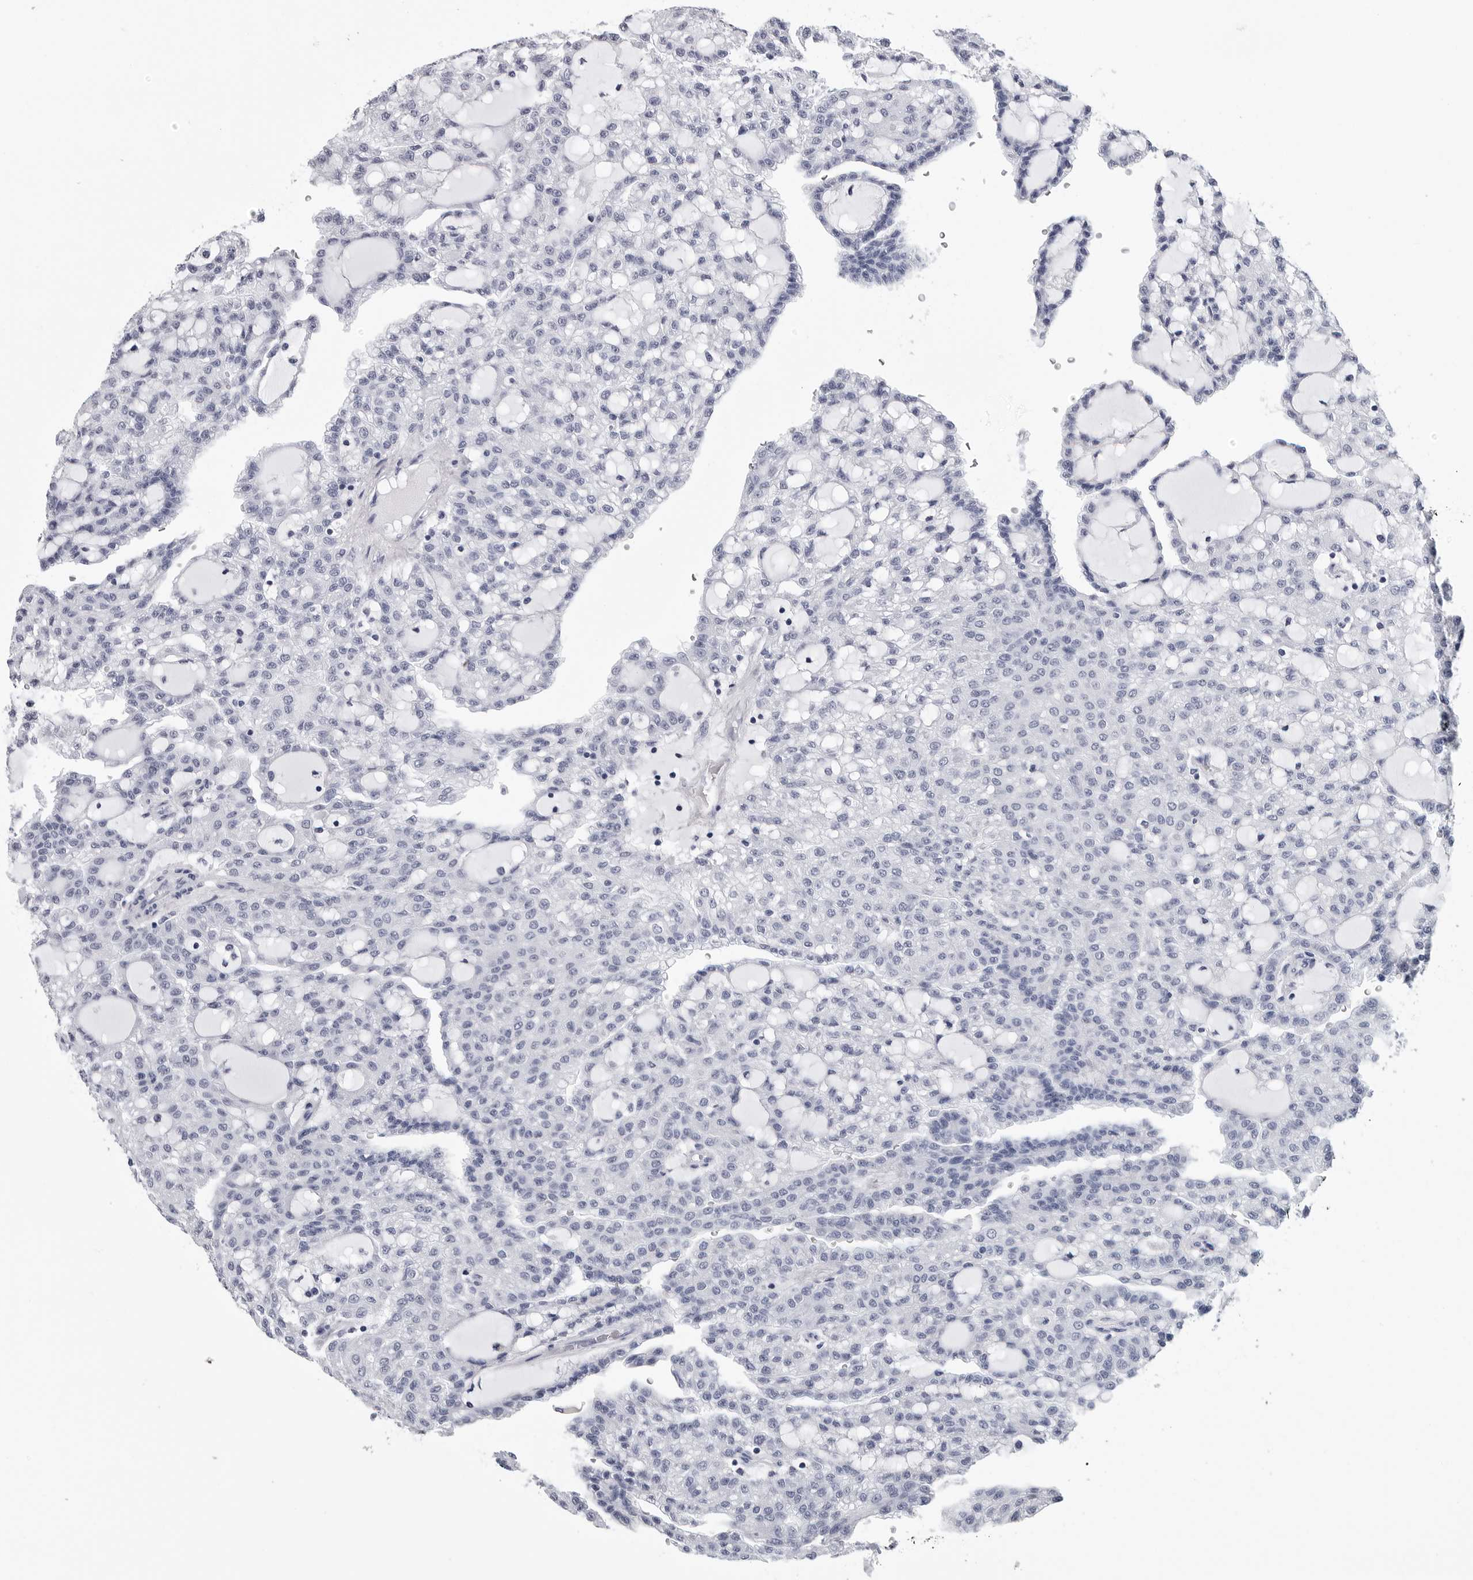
{"staining": {"intensity": "negative", "quantity": "none", "location": "none"}, "tissue": "renal cancer", "cell_type": "Tumor cells", "image_type": "cancer", "snomed": [{"axis": "morphology", "description": "Adenocarcinoma, NOS"}, {"axis": "topography", "description": "Kidney"}], "caption": "DAB immunohistochemical staining of renal cancer demonstrates no significant staining in tumor cells.", "gene": "GNL2", "patient": {"sex": "male", "age": 63}}